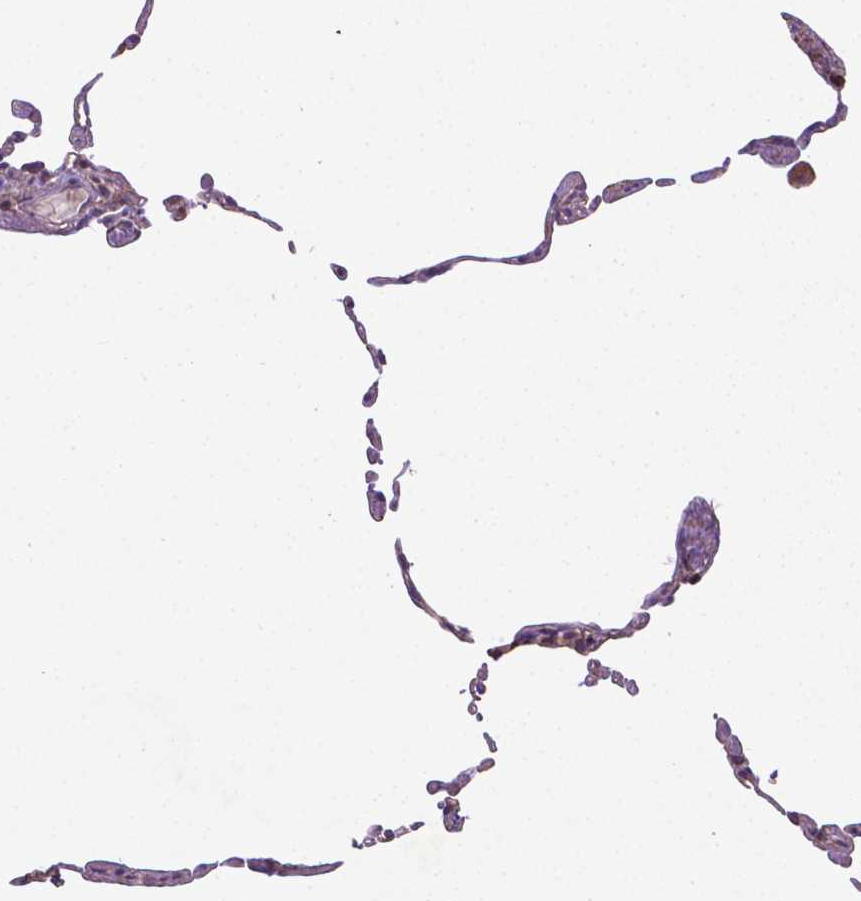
{"staining": {"intensity": "moderate", "quantity": "<25%", "location": "nuclear"}, "tissue": "lung", "cell_type": "Alveolar cells", "image_type": "normal", "snomed": [{"axis": "morphology", "description": "Normal tissue, NOS"}, {"axis": "topography", "description": "Lung"}], "caption": "Lung was stained to show a protein in brown. There is low levels of moderate nuclear positivity in approximately <25% of alveolar cells. (DAB = brown stain, brightfield microscopy at high magnification).", "gene": "CDKN1A", "patient": {"sex": "female", "age": 57}}